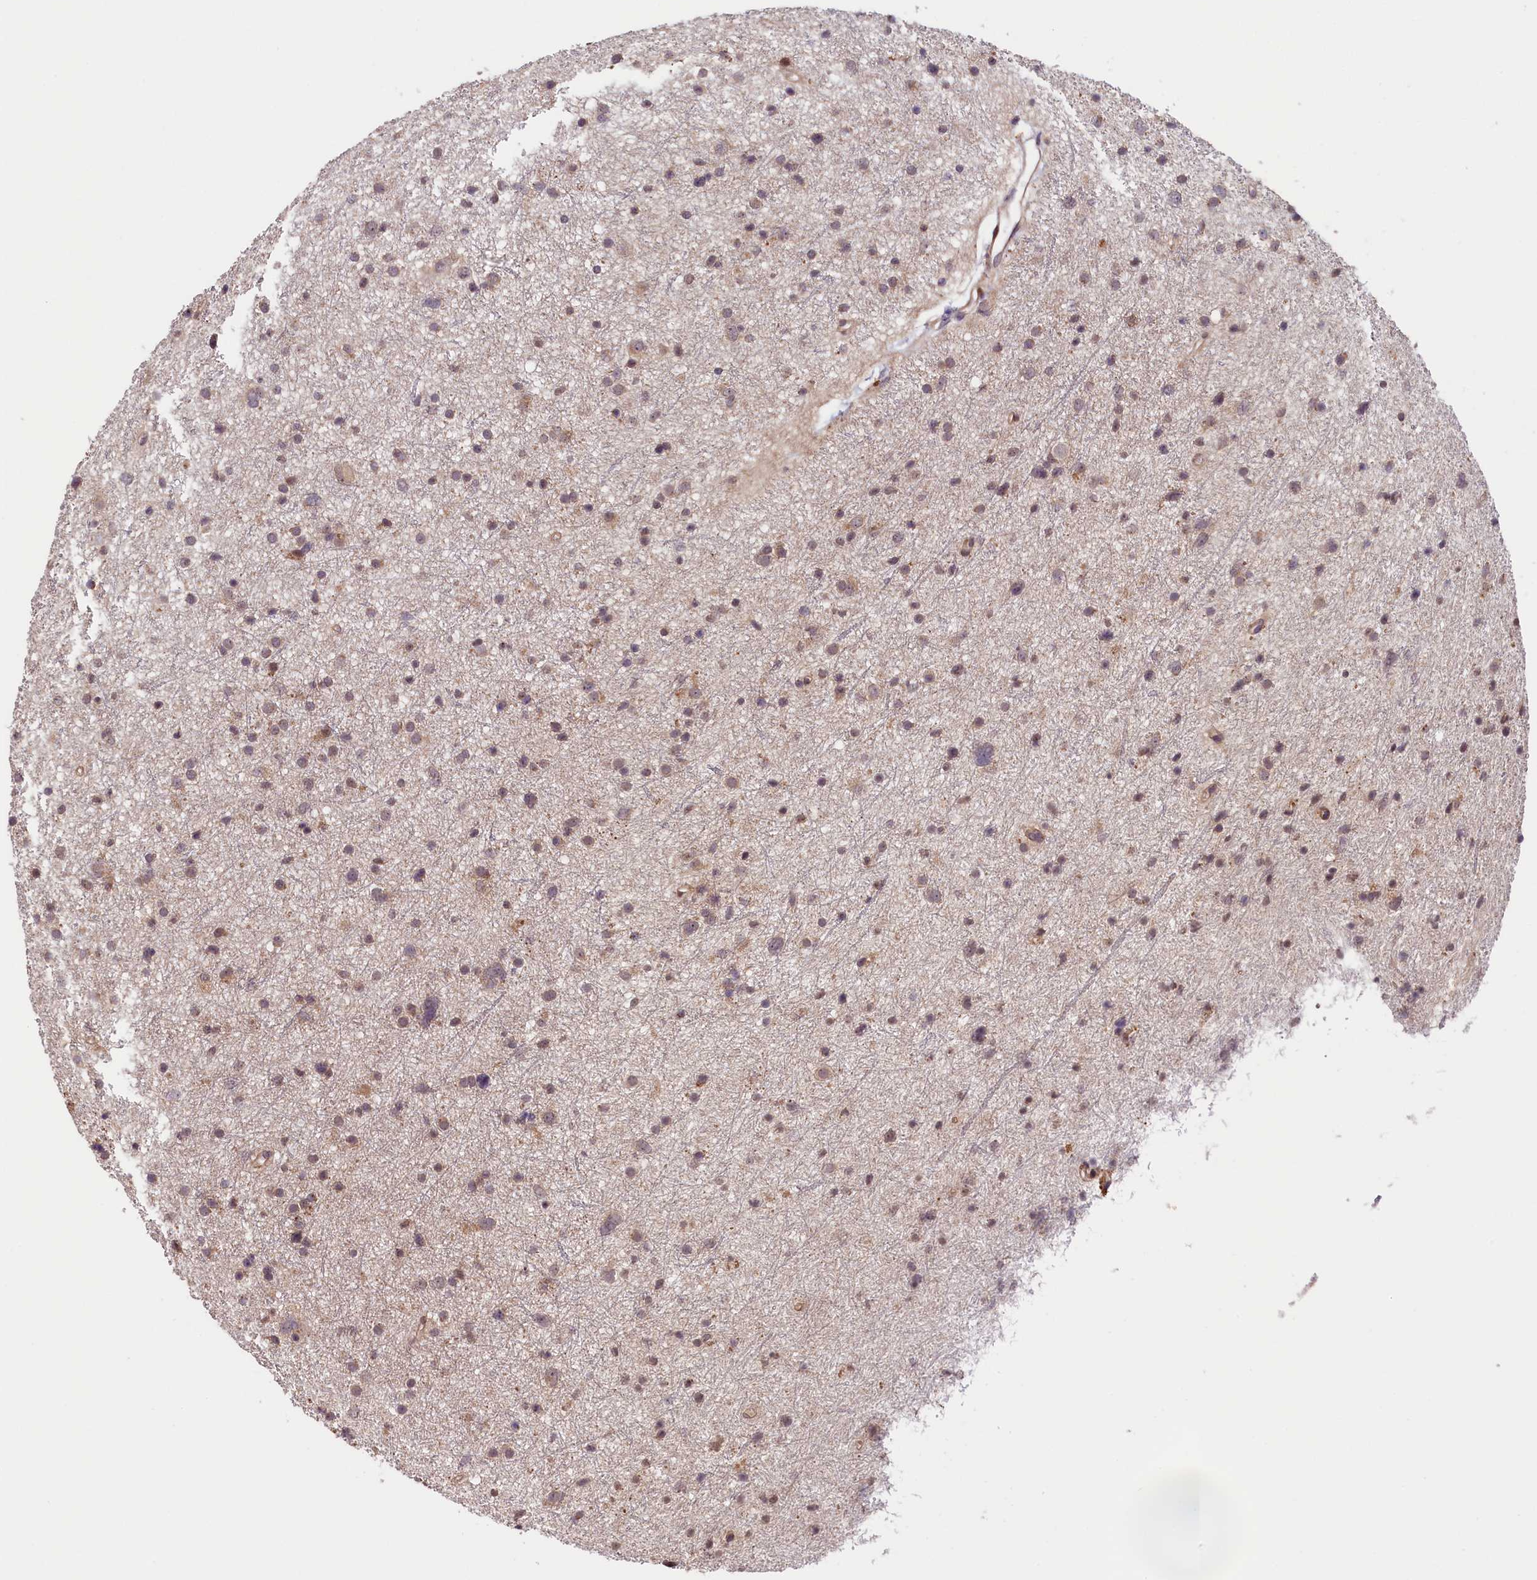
{"staining": {"intensity": "weak", "quantity": "25%-75%", "location": "cytoplasmic/membranous,nuclear"}, "tissue": "glioma", "cell_type": "Tumor cells", "image_type": "cancer", "snomed": [{"axis": "morphology", "description": "Glioma, malignant, Low grade"}, {"axis": "topography", "description": "Cerebral cortex"}], "caption": "Glioma stained with IHC demonstrates weak cytoplasmic/membranous and nuclear expression in about 25%-75% of tumor cells.", "gene": "CACNA1H", "patient": {"sex": "female", "age": 39}}